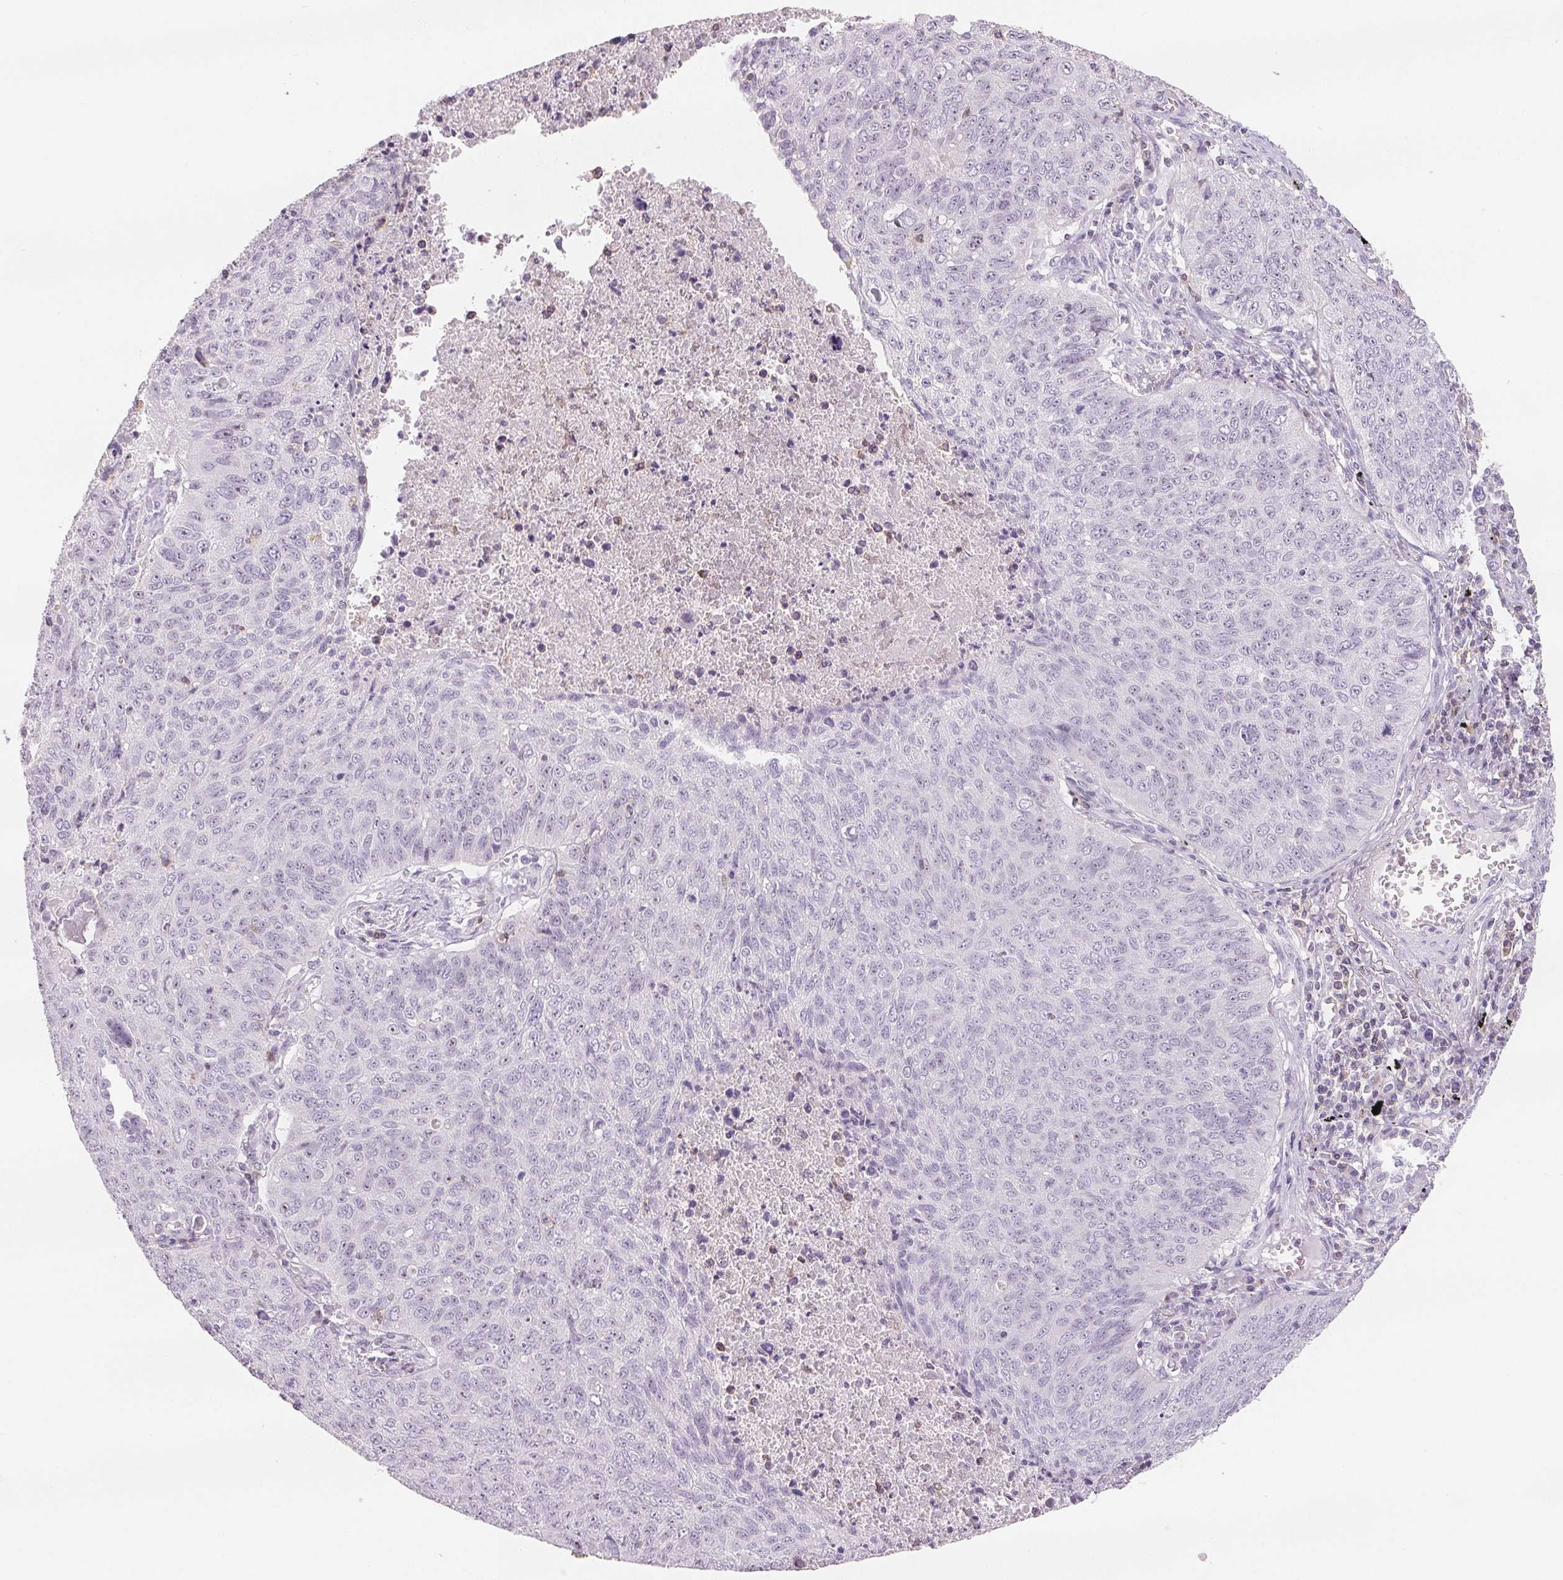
{"staining": {"intensity": "negative", "quantity": "none", "location": "none"}, "tissue": "lung cancer", "cell_type": "Tumor cells", "image_type": "cancer", "snomed": [{"axis": "morphology", "description": "Normal morphology"}, {"axis": "morphology", "description": "Aneuploidy"}, {"axis": "morphology", "description": "Squamous cell carcinoma, NOS"}, {"axis": "topography", "description": "Lymph node"}, {"axis": "topography", "description": "Lung"}], "caption": "High power microscopy micrograph of an immunohistochemistry image of lung cancer (squamous cell carcinoma), revealing no significant positivity in tumor cells. (DAB immunohistochemistry (IHC) with hematoxylin counter stain).", "gene": "CD69", "patient": {"sex": "female", "age": 76}}